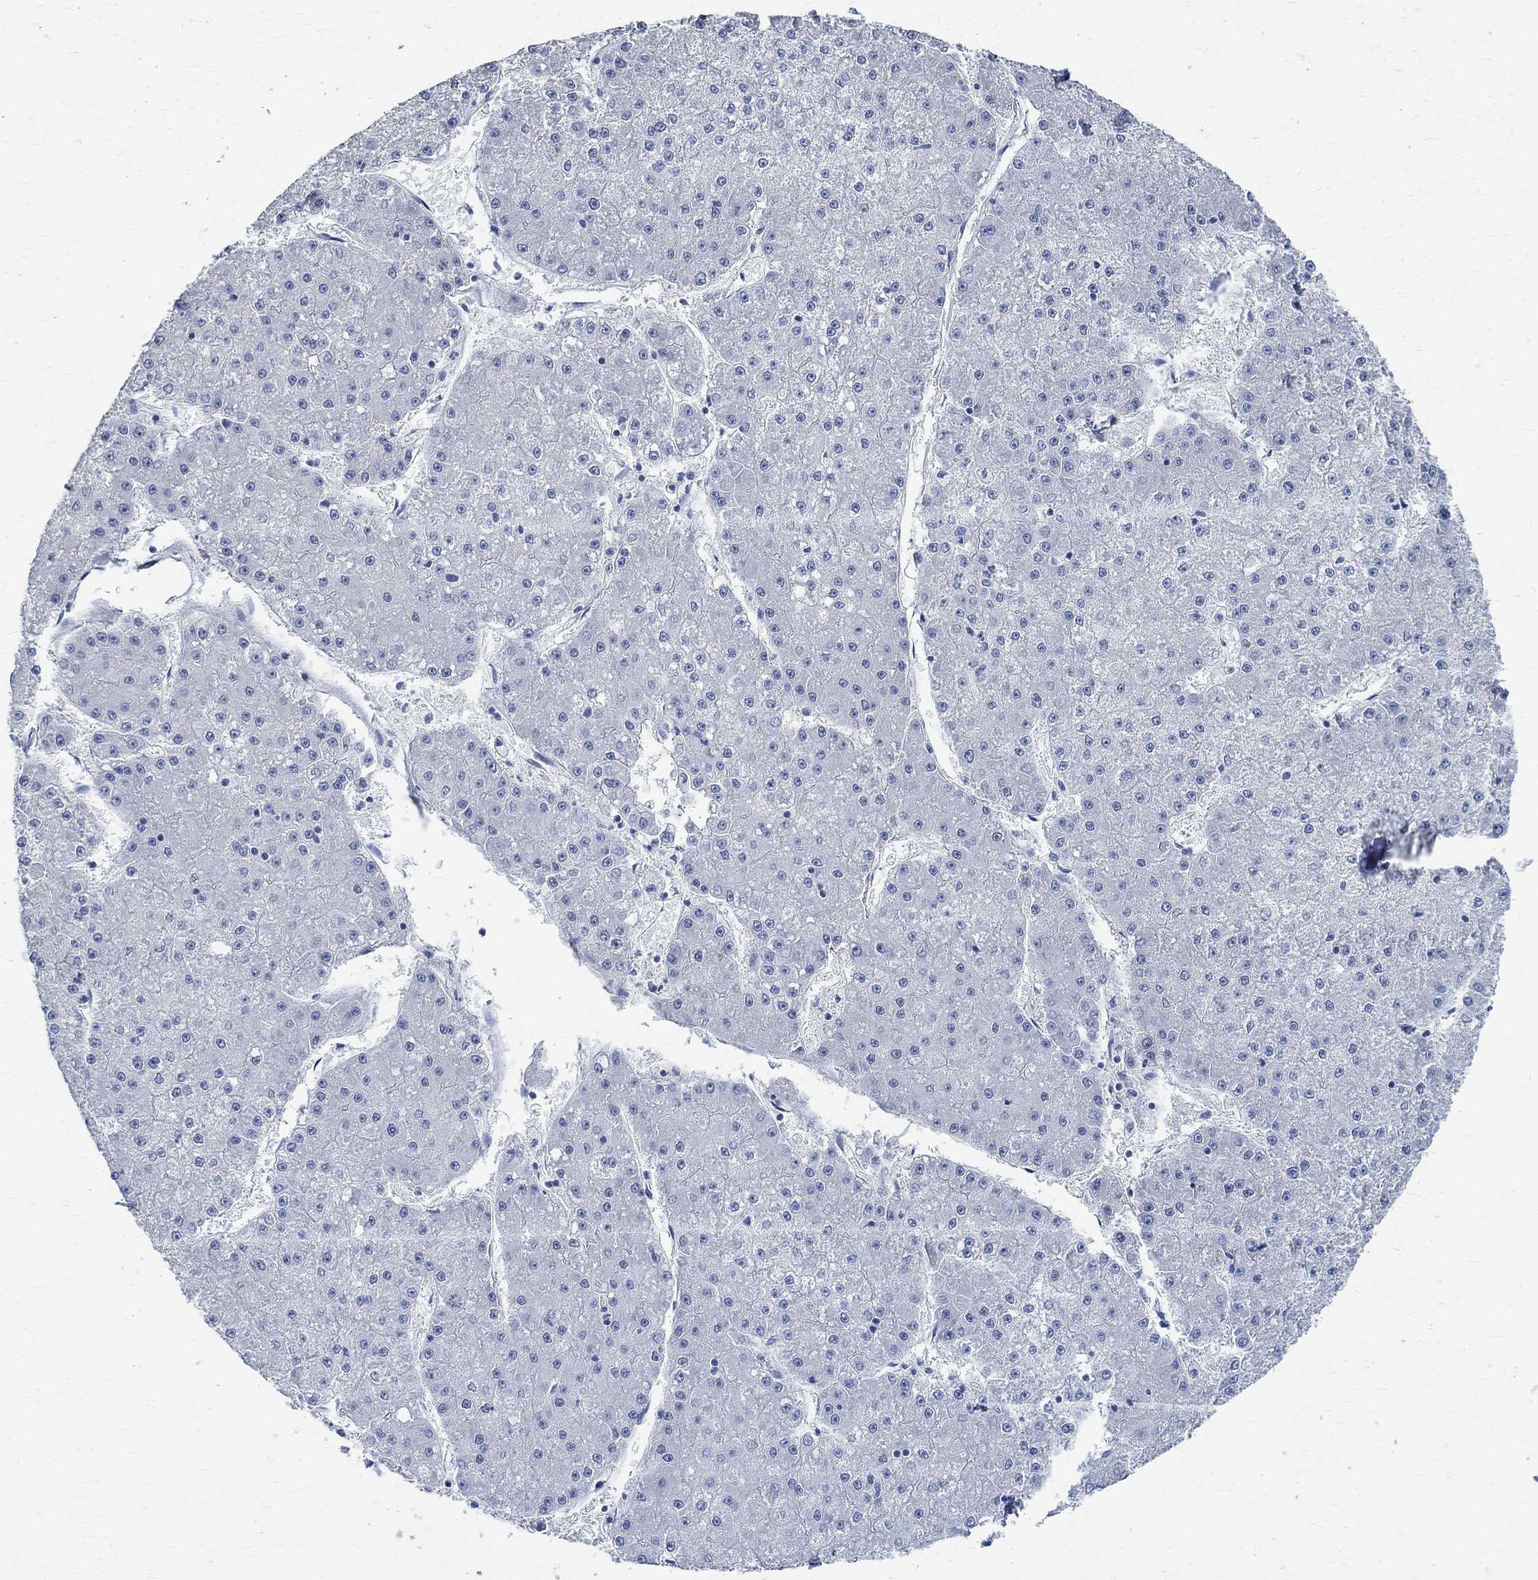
{"staining": {"intensity": "negative", "quantity": "none", "location": "none"}, "tissue": "liver cancer", "cell_type": "Tumor cells", "image_type": "cancer", "snomed": [{"axis": "morphology", "description": "Carcinoma, Hepatocellular, NOS"}, {"axis": "topography", "description": "Liver"}], "caption": "This is a image of immunohistochemistry staining of liver cancer, which shows no positivity in tumor cells.", "gene": "PRX", "patient": {"sex": "male", "age": 73}}